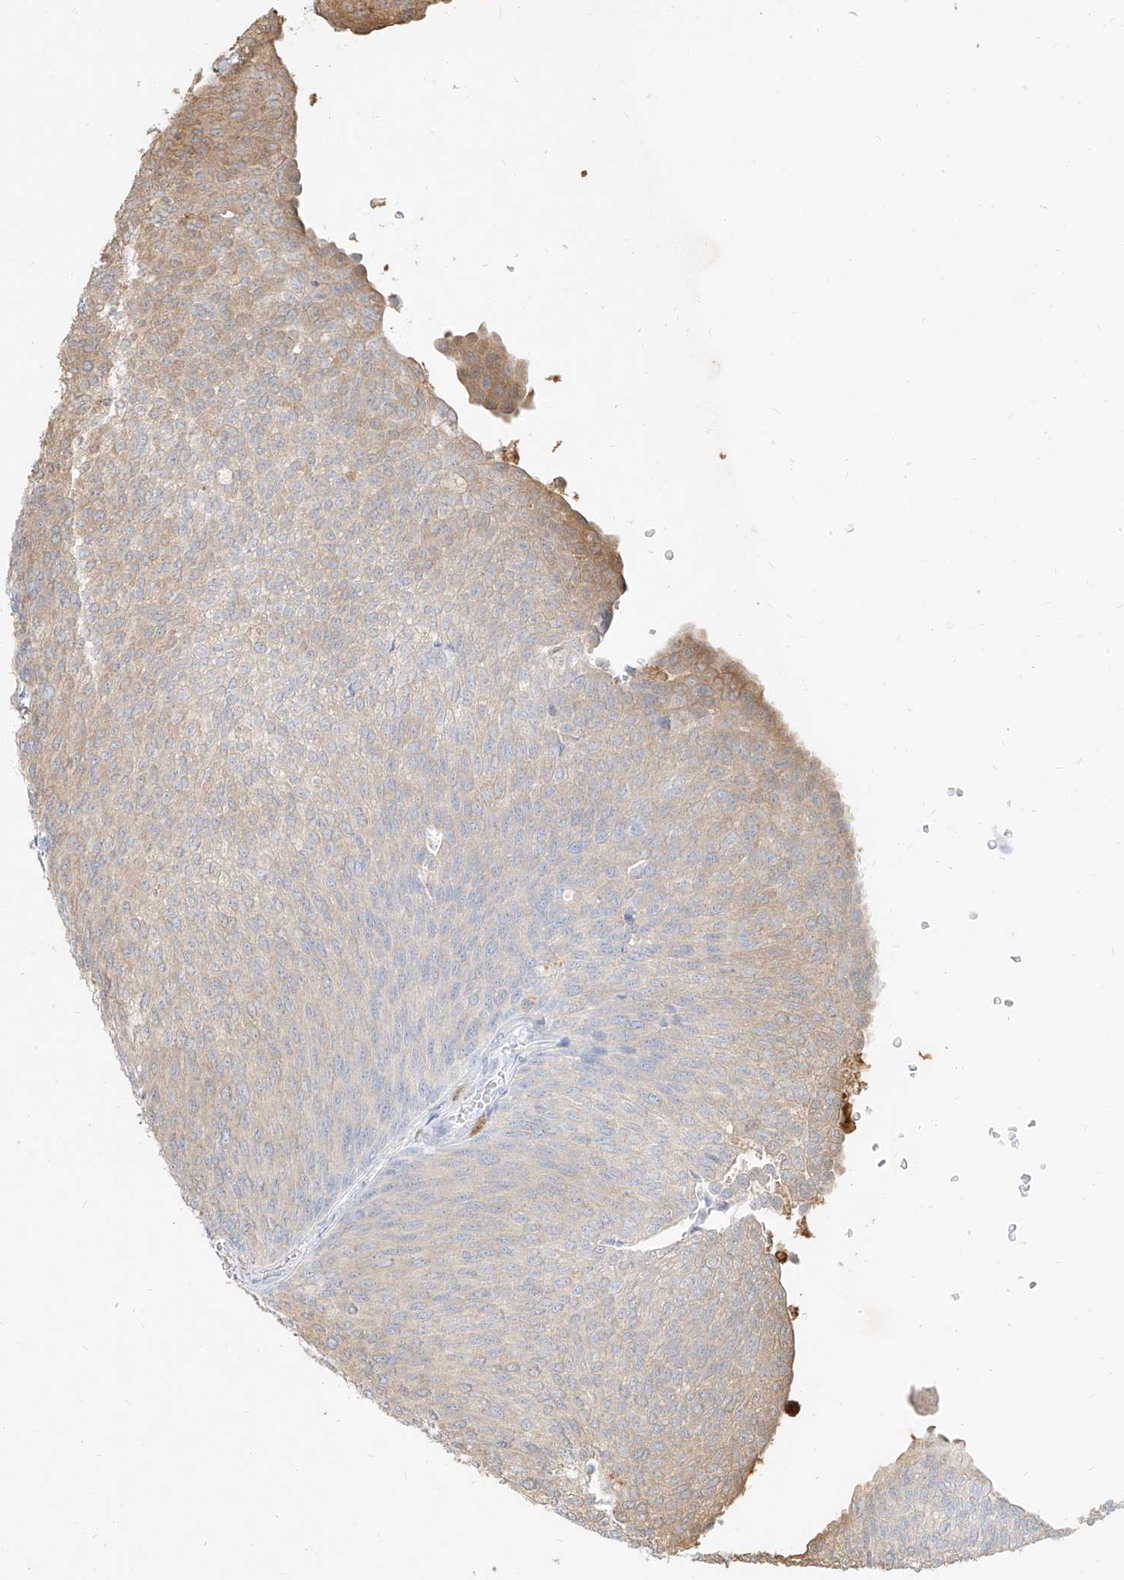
{"staining": {"intensity": "weak", "quantity": "<25%", "location": "cytoplasmic/membranous"}, "tissue": "urothelial cancer", "cell_type": "Tumor cells", "image_type": "cancer", "snomed": [{"axis": "morphology", "description": "Urothelial carcinoma, Low grade"}, {"axis": "topography", "description": "Urinary bladder"}], "caption": "Immunohistochemical staining of human low-grade urothelial carcinoma exhibits no significant positivity in tumor cells. Nuclei are stained in blue.", "gene": "PGD", "patient": {"sex": "female", "age": 79}}